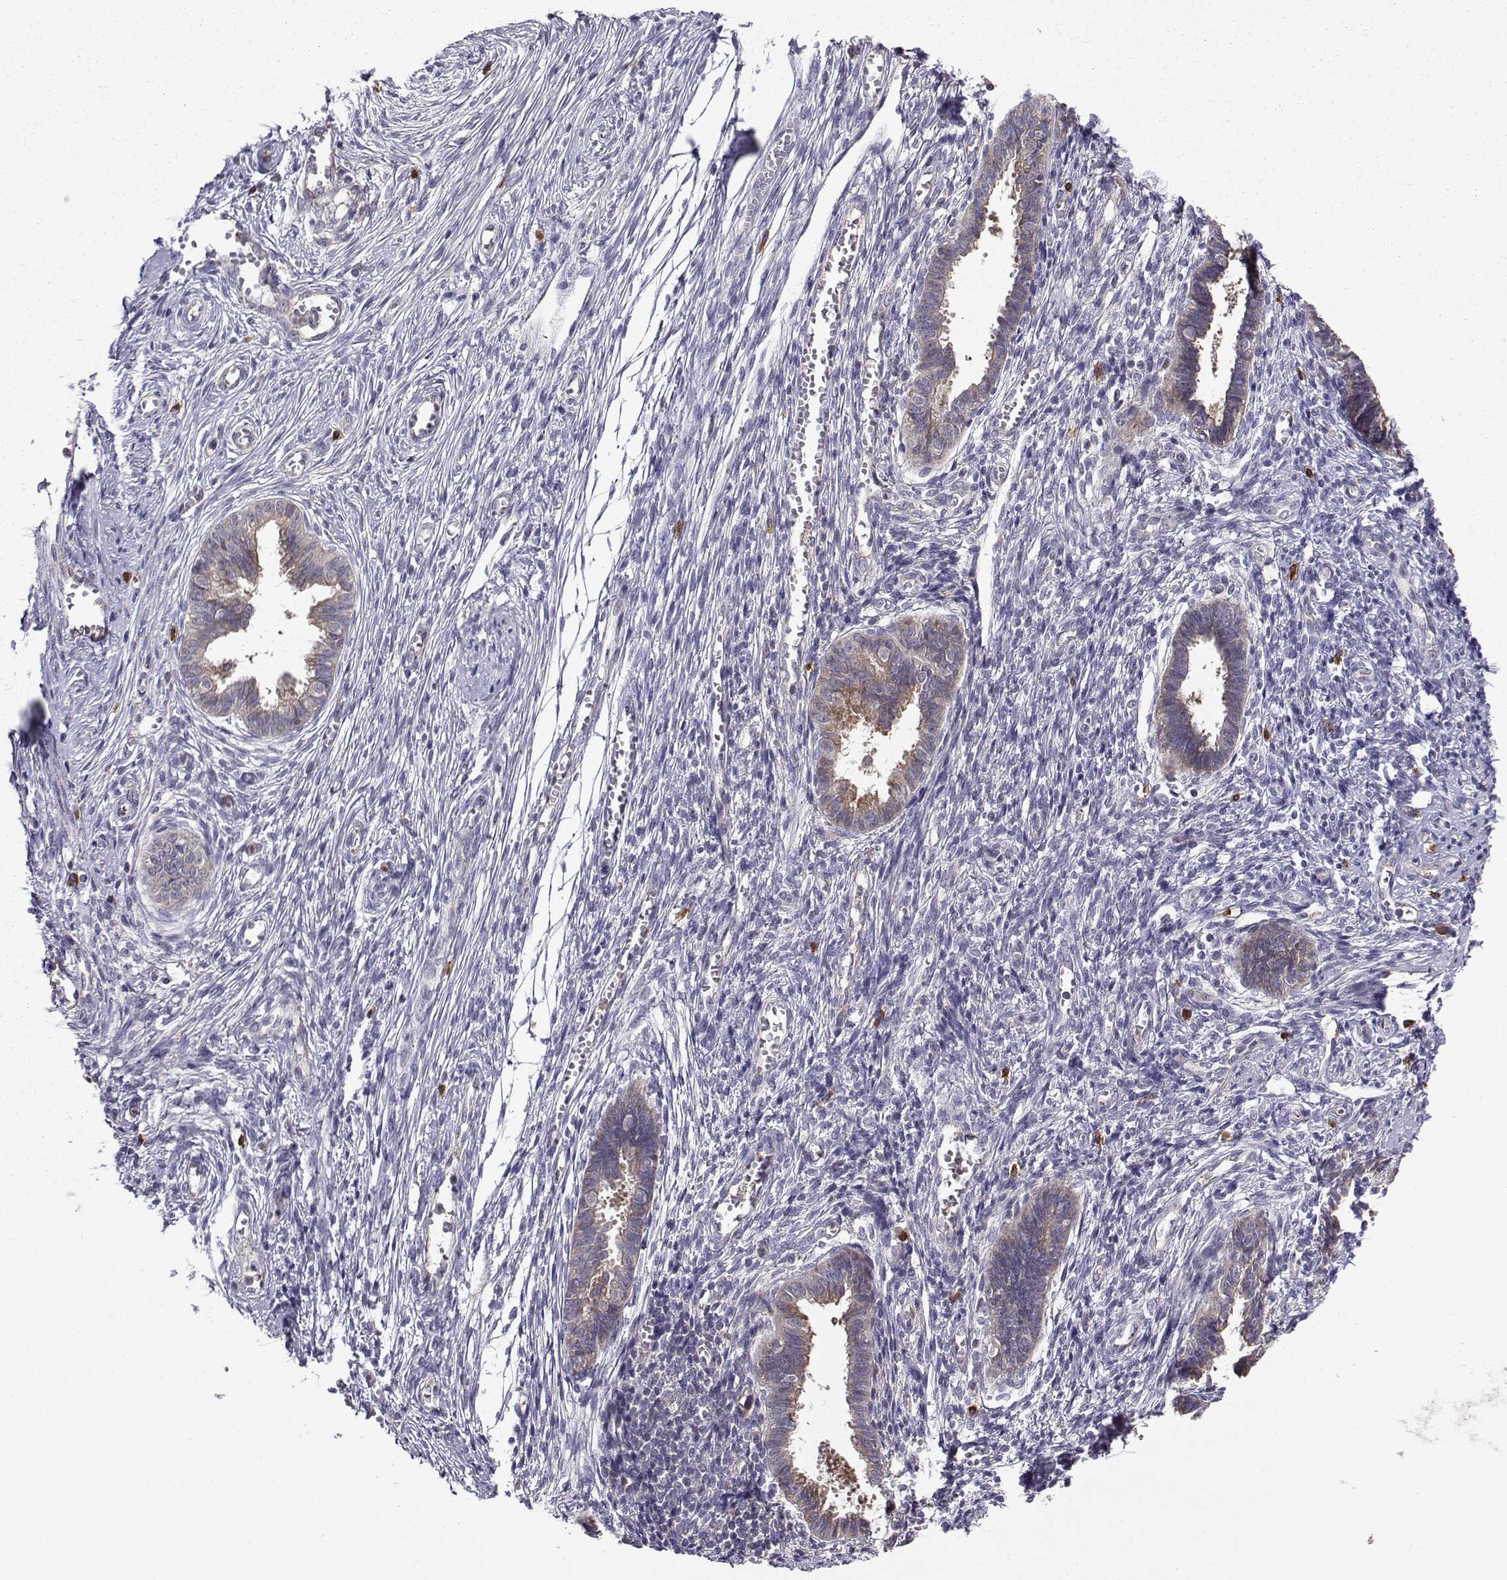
{"staining": {"intensity": "negative", "quantity": "none", "location": "none"}, "tissue": "endometrium", "cell_type": "Cells in endometrial stroma", "image_type": "normal", "snomed": [{"axis": "morphology", "description": "Normal tissue, NOS"}, {"axis": "topography", "description": "Cervix"}, {"axis": "topography", "description": "Endometrium"}], "caption": "This is a micrograph of immunohistochemistry (IHC) staining of benign endometrium, which shows no expression in cells in endometrial stroma.", "gene": "STXBP5", "patient": {"sex": "female", "age": 37}}